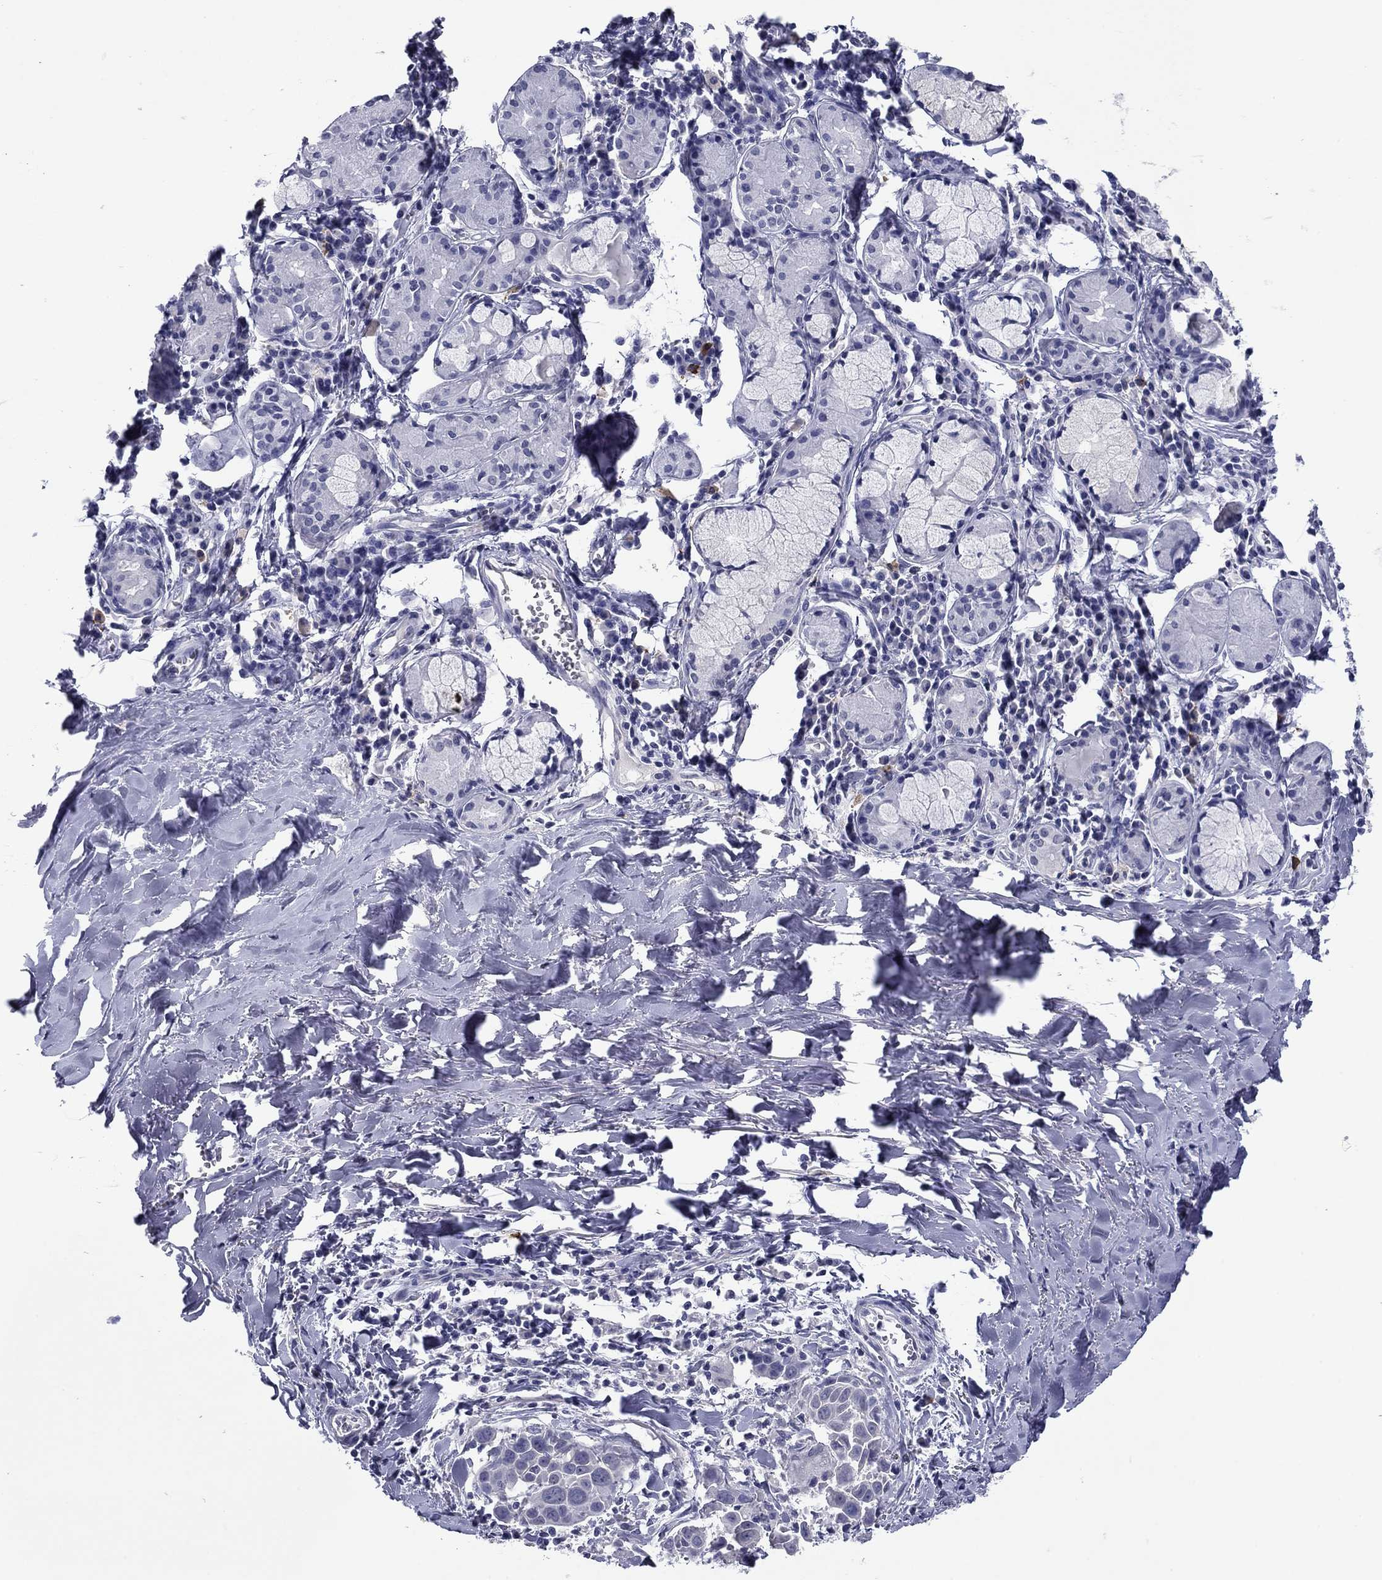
{"staining": {"intensity": "negative", "quantity": "none", "location": "none"}, "tissue": "lung cancer", "cell_type": "Tumor cells", "image_type": "cancer", "snomed": [{"axis": "morphology", "description": "Squamous cell carcinoma, NOS"}, {"axis": "topography", "description": "Lung"}], "caption": "IHC photomicrograph of neoplastic tissue: human lung squamous cell carcinoma stained with DAB (3,3'-diaminobenzidine) demonstrates no significant protein positivity in tumor cells.", "gene": "HAO1", "patient": {"sex": "male", "age": 57}}